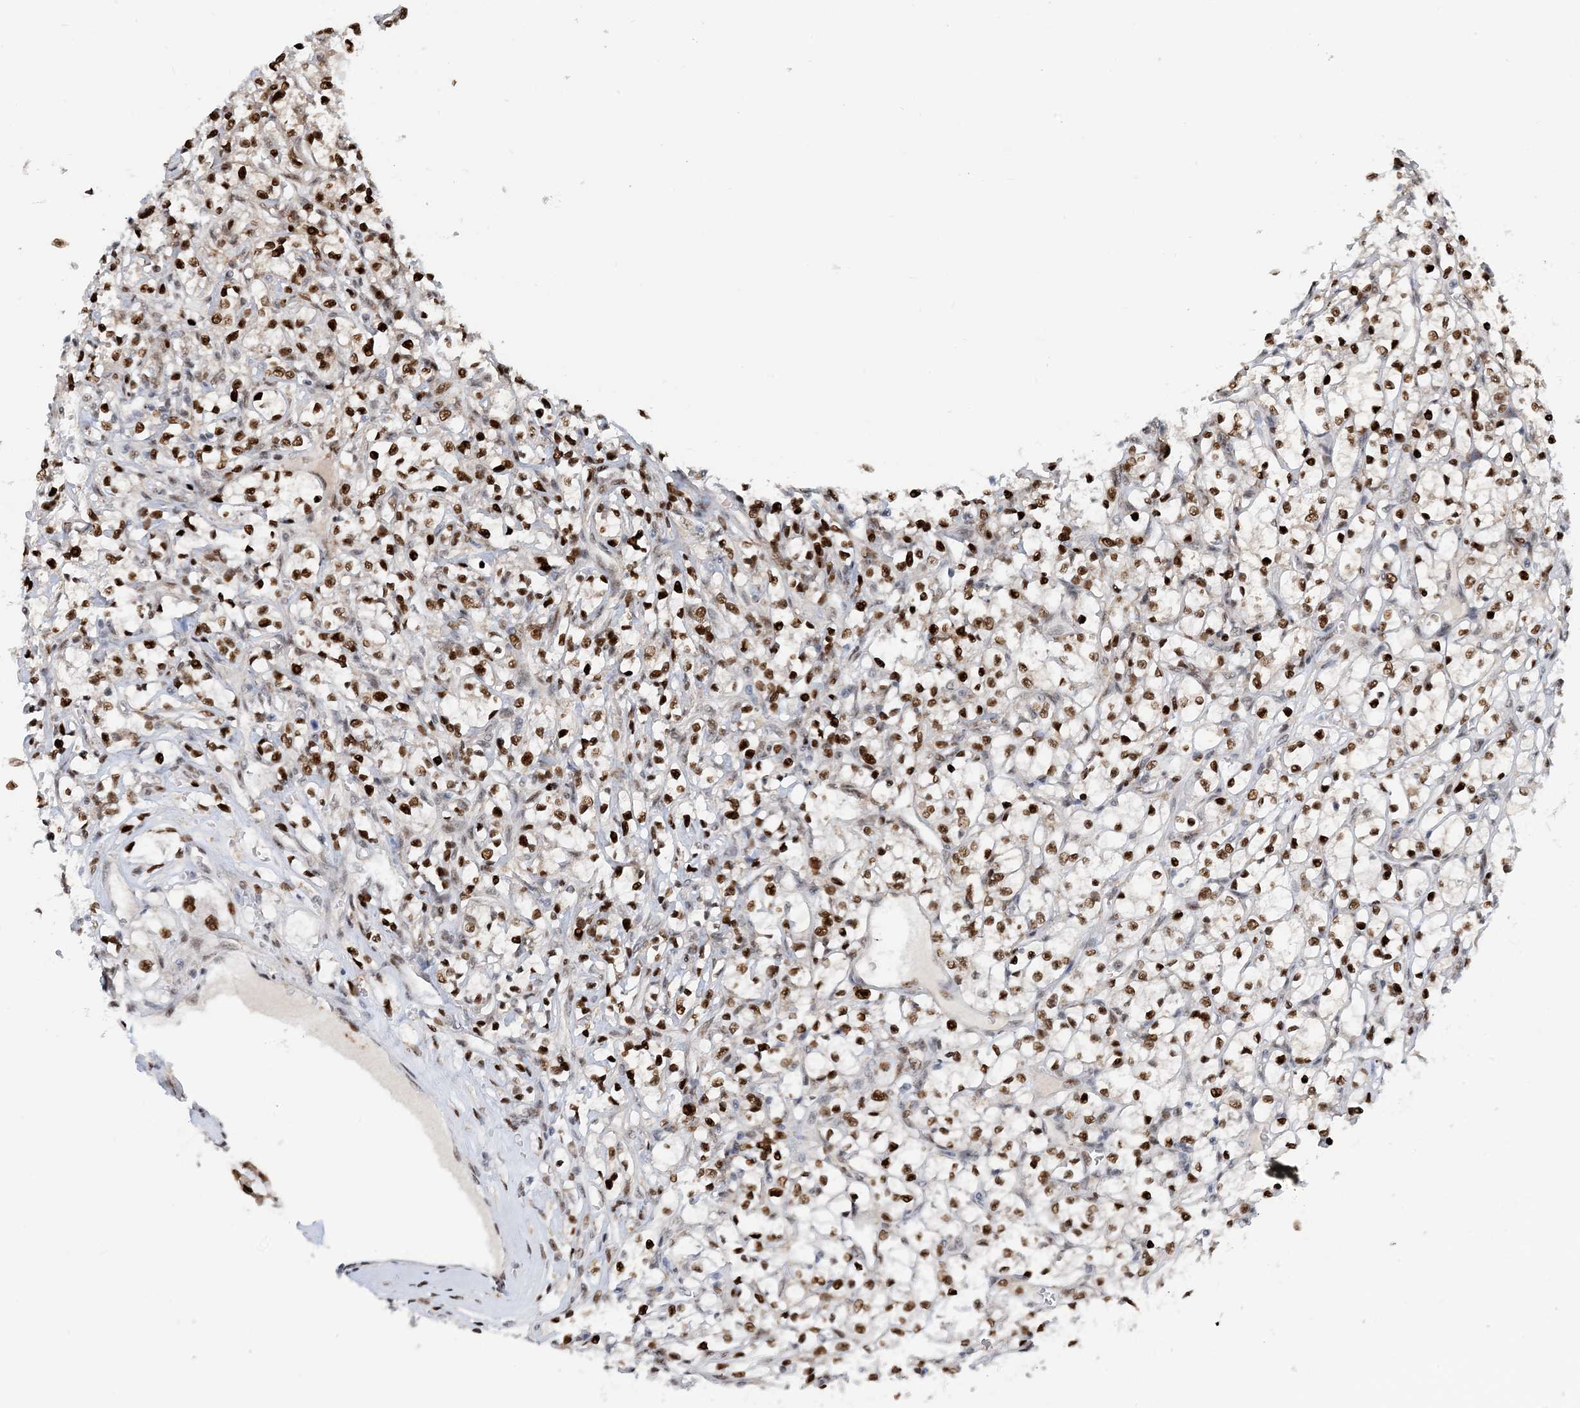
{"staining": {"intensity": "strong", "quantity": ">75%", "location": "nuclear"}, "tissue": "renal cancer", "cell_type": "Tumor cells", "image_type": "cancer", "snomed": [{"axis": "morphology", "description": "Adenocarcinoma, NOS"}, {"axis": "topography", "description": "Kidney"}], "caption": "This histopathology image demonstrates renal adenocarcinoma stained with immunohistochemistry (IHC) to label a protein in brown. The nuclear of tumor cells show strong positivity for the protein. Nuclei are counter-stained blue.", "gene": "HEMK1", "patient": {"sex": "female", "age": 69}}